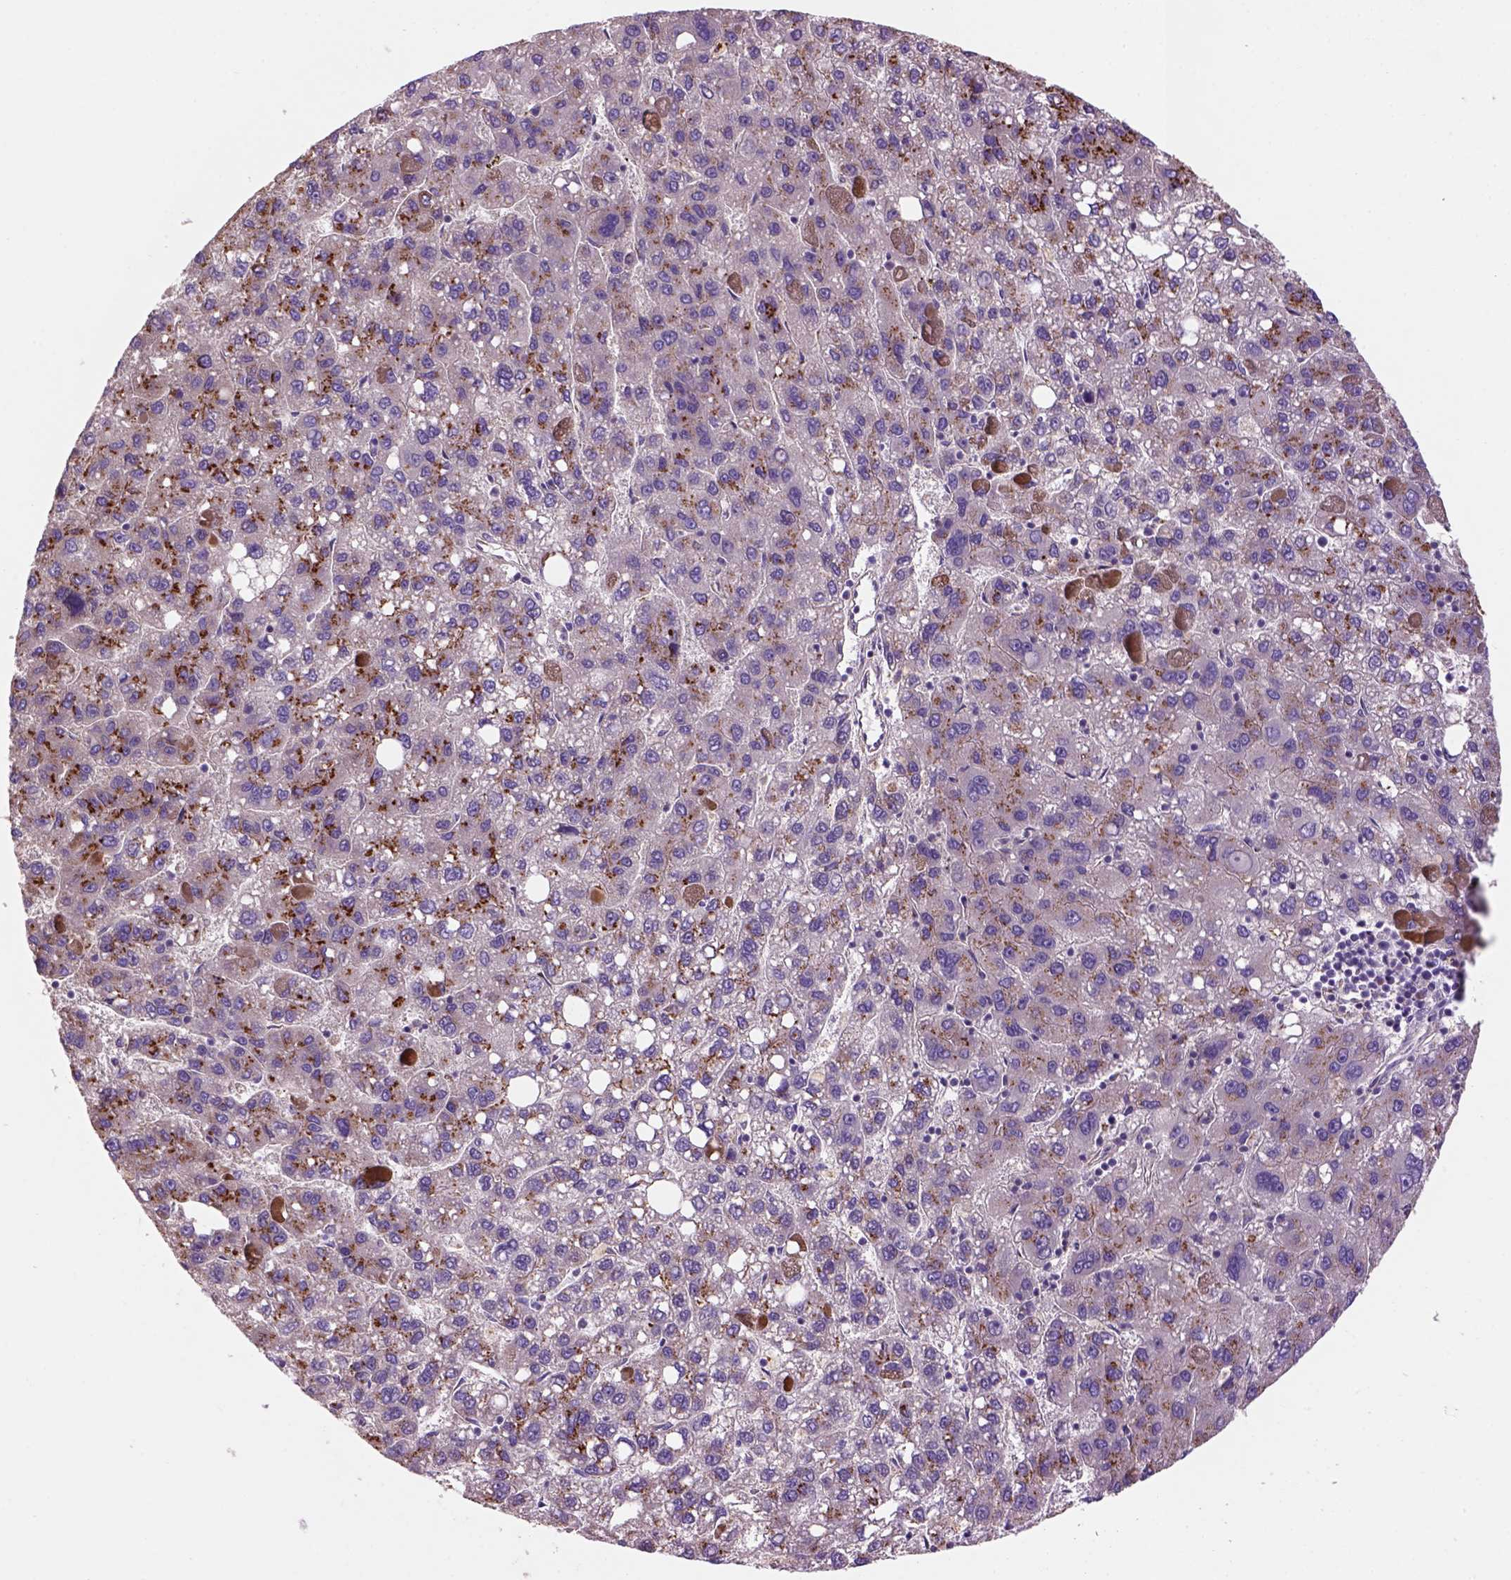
{"staining": {"intensity": "moderate", "quantity": "<25%", "location": "cytoplasmic/membranous"}, "tissue": "liver cancer", "cell_type": "Tumor cells", "image_type": "cancer", "snomed": [{"axis": "morphology", "description": "Carcinoma, Hepatocellular, NOS"}, {"axis": "topography", "description": "Liver"}], "caption": "Immunohistochemistry (IHC) image of human liver cancer stained for a protein (brown), which displays low levels of moderate cytoplasmic/membranous expression in approximately <25% of tumor cells.", "gene": "WARS2", "patient": {"sex": "female", "age": 82}}